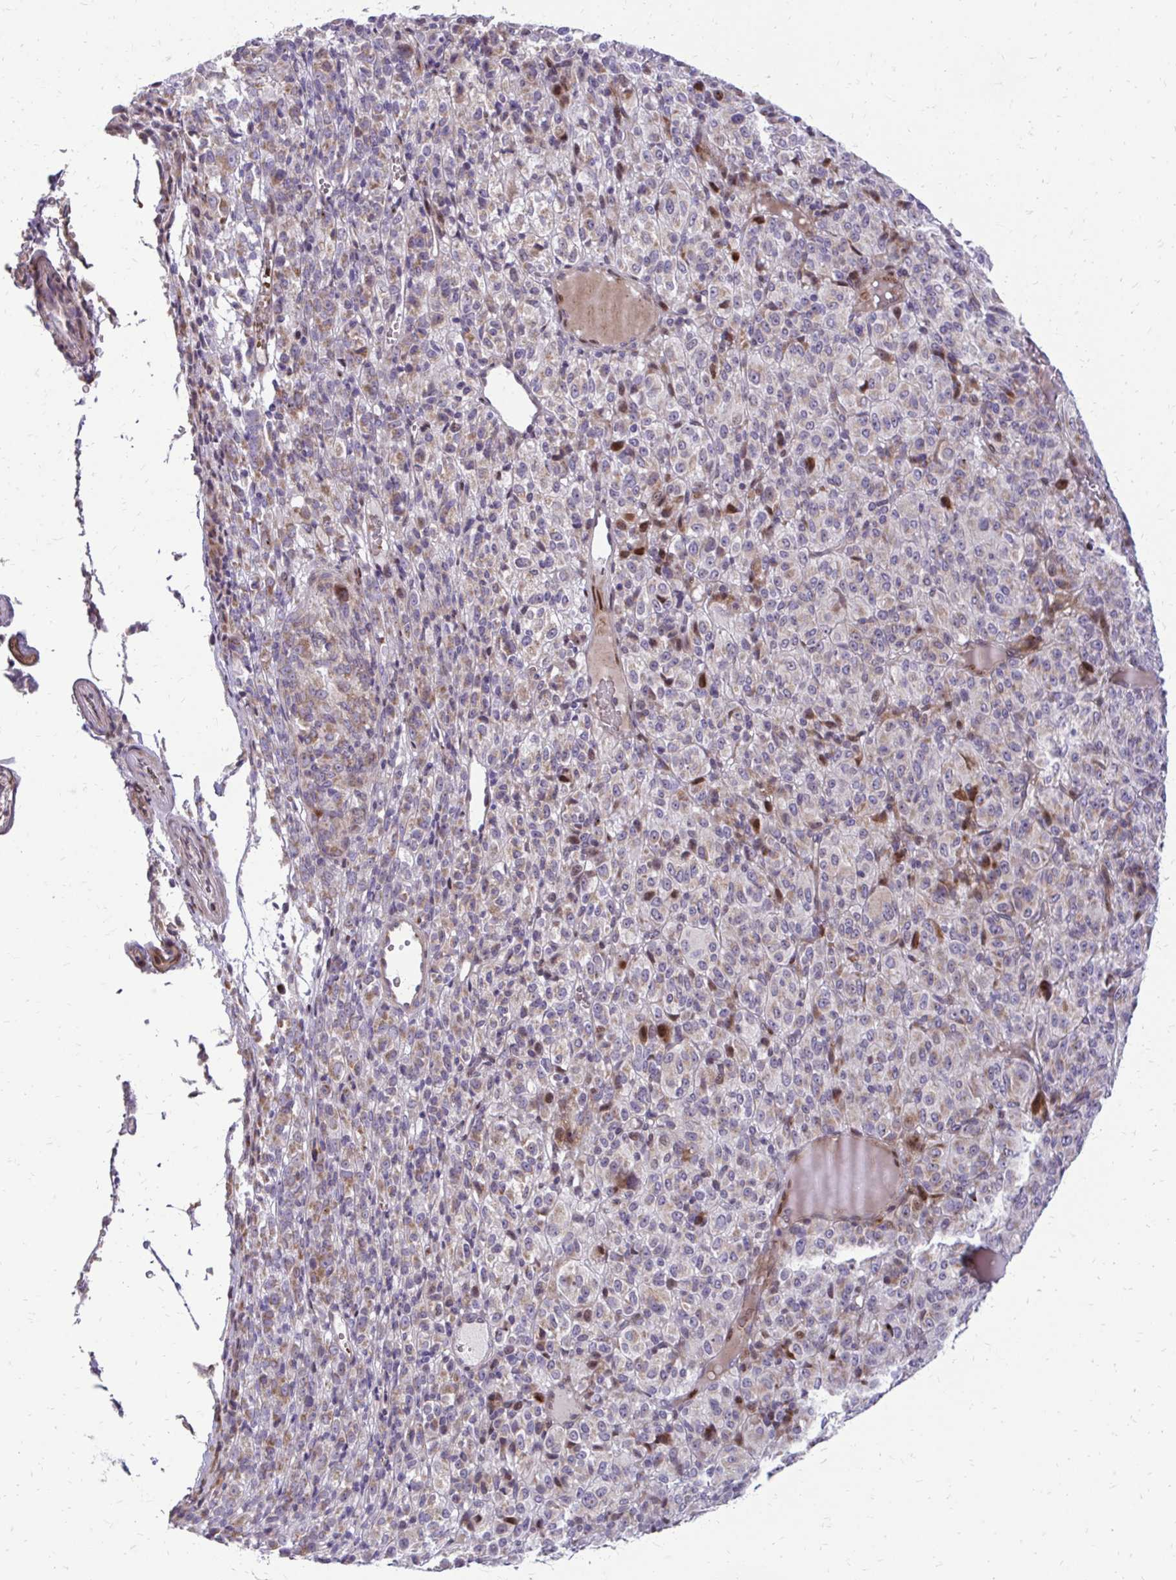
{"staining": {"intensity": "negative", "quantity": "none", "location": "none"}, "tissue": "melanoma", "cell_type": "Tumor cells", "image_type": "cancer", "snomed": [{"axis": "morphology", "description": "Malignant melanoma, Metastatic site"}, {"axis": "topography", "description": "Brain"}], "caption": "Protein analysis of malignant melanoma (metastatic site) shows no significant positivity in tumor cells.", "gene": "FUNDC2", "patient": {"sex": "female", "age": 56}}